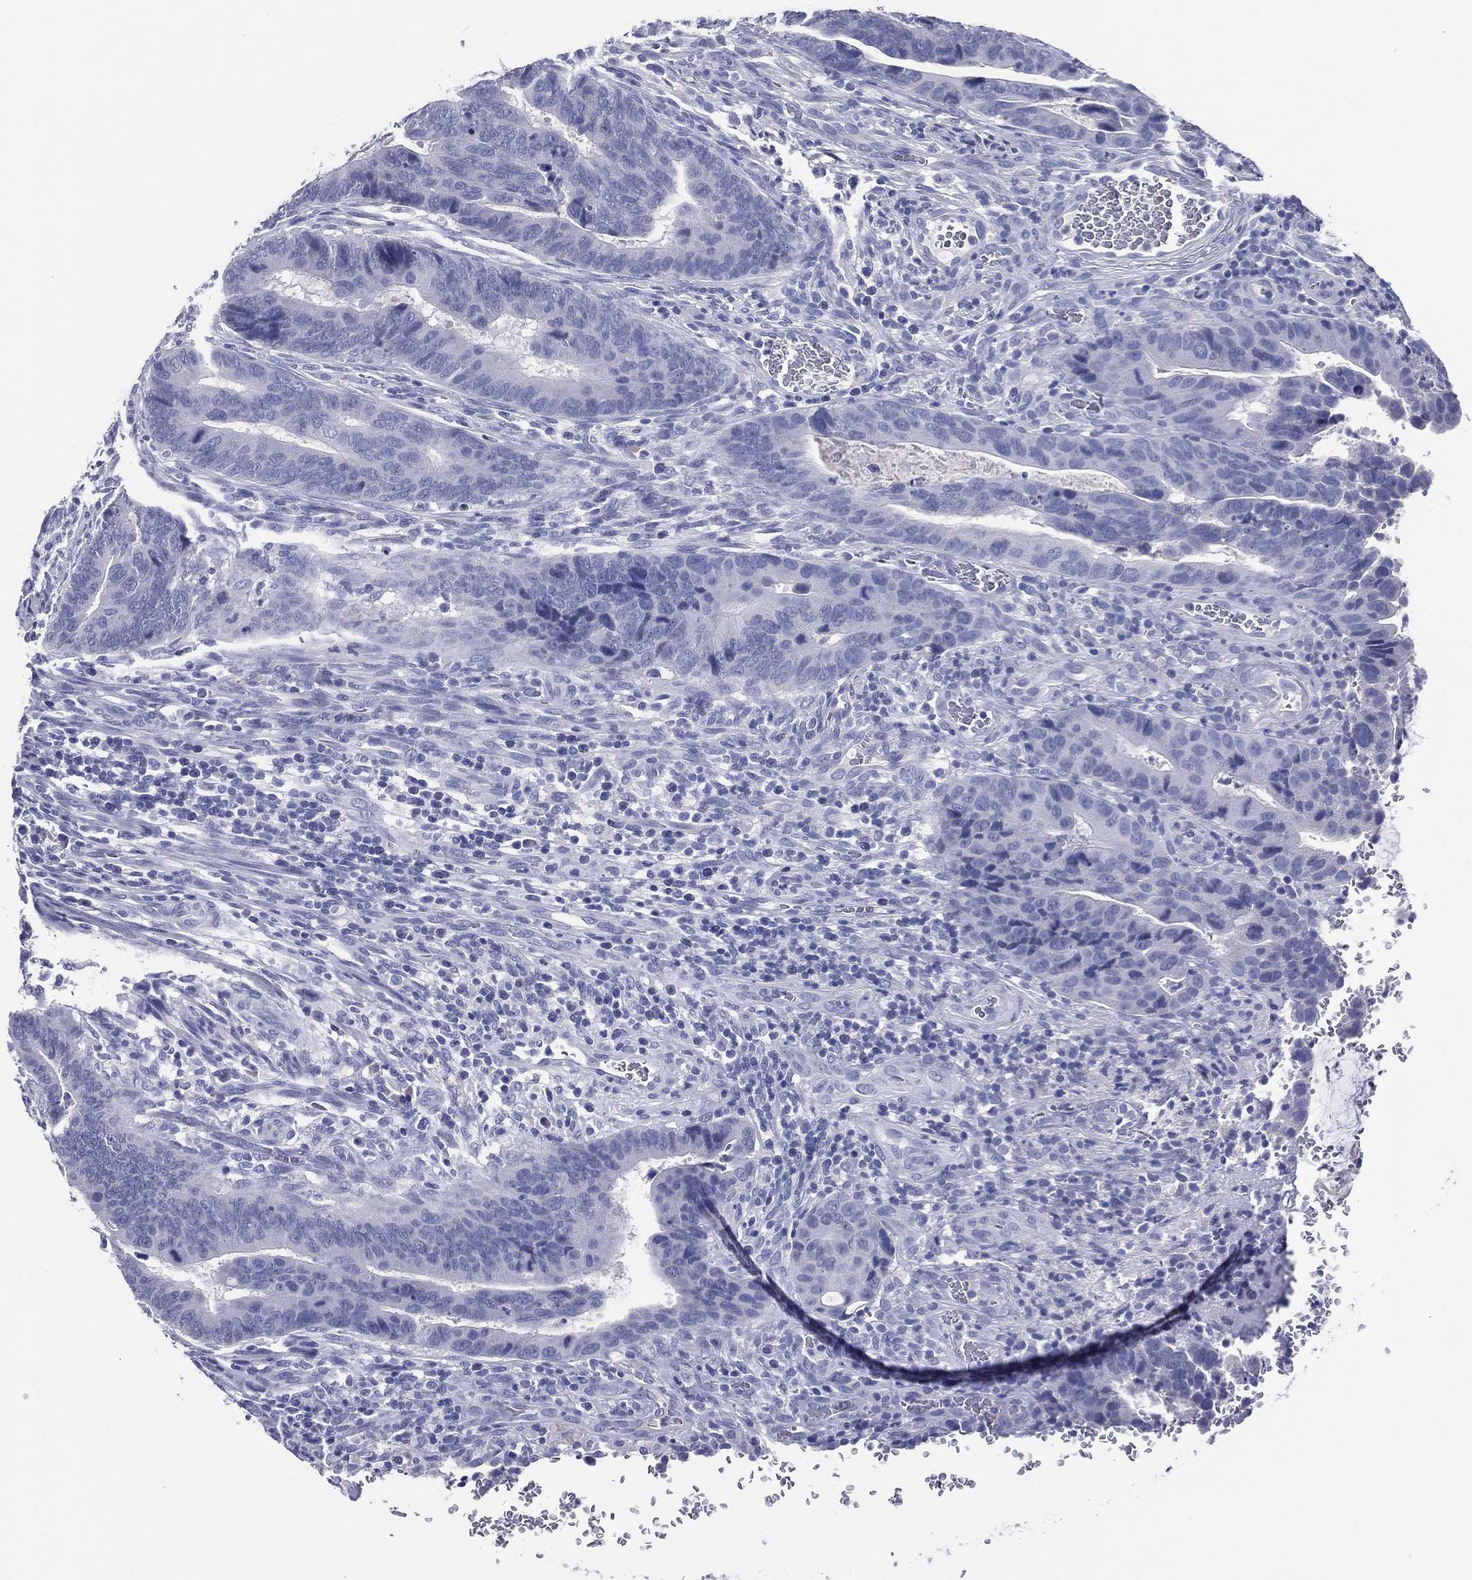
{"staining": {"intensity": "negative", "quantity": "none", "location": "none"}, "tissue": "colorectal cancer", "cell_type": "Tumor cells", "image_type": "cancer", "snomed": [{"axis": "morphology", "description": "Adenocarcinoma, NOS"}, {"axis": "topography", "description": "Colon"}], "caption": "Image shows no significant protein positivity in tumor cells of colorectal adenocarcinoma. (Immunohistochemistry, brightfield microscopy, high magnification).", "gene": "TFAP2A", "patient": {"sex": "female", "age": 56}}